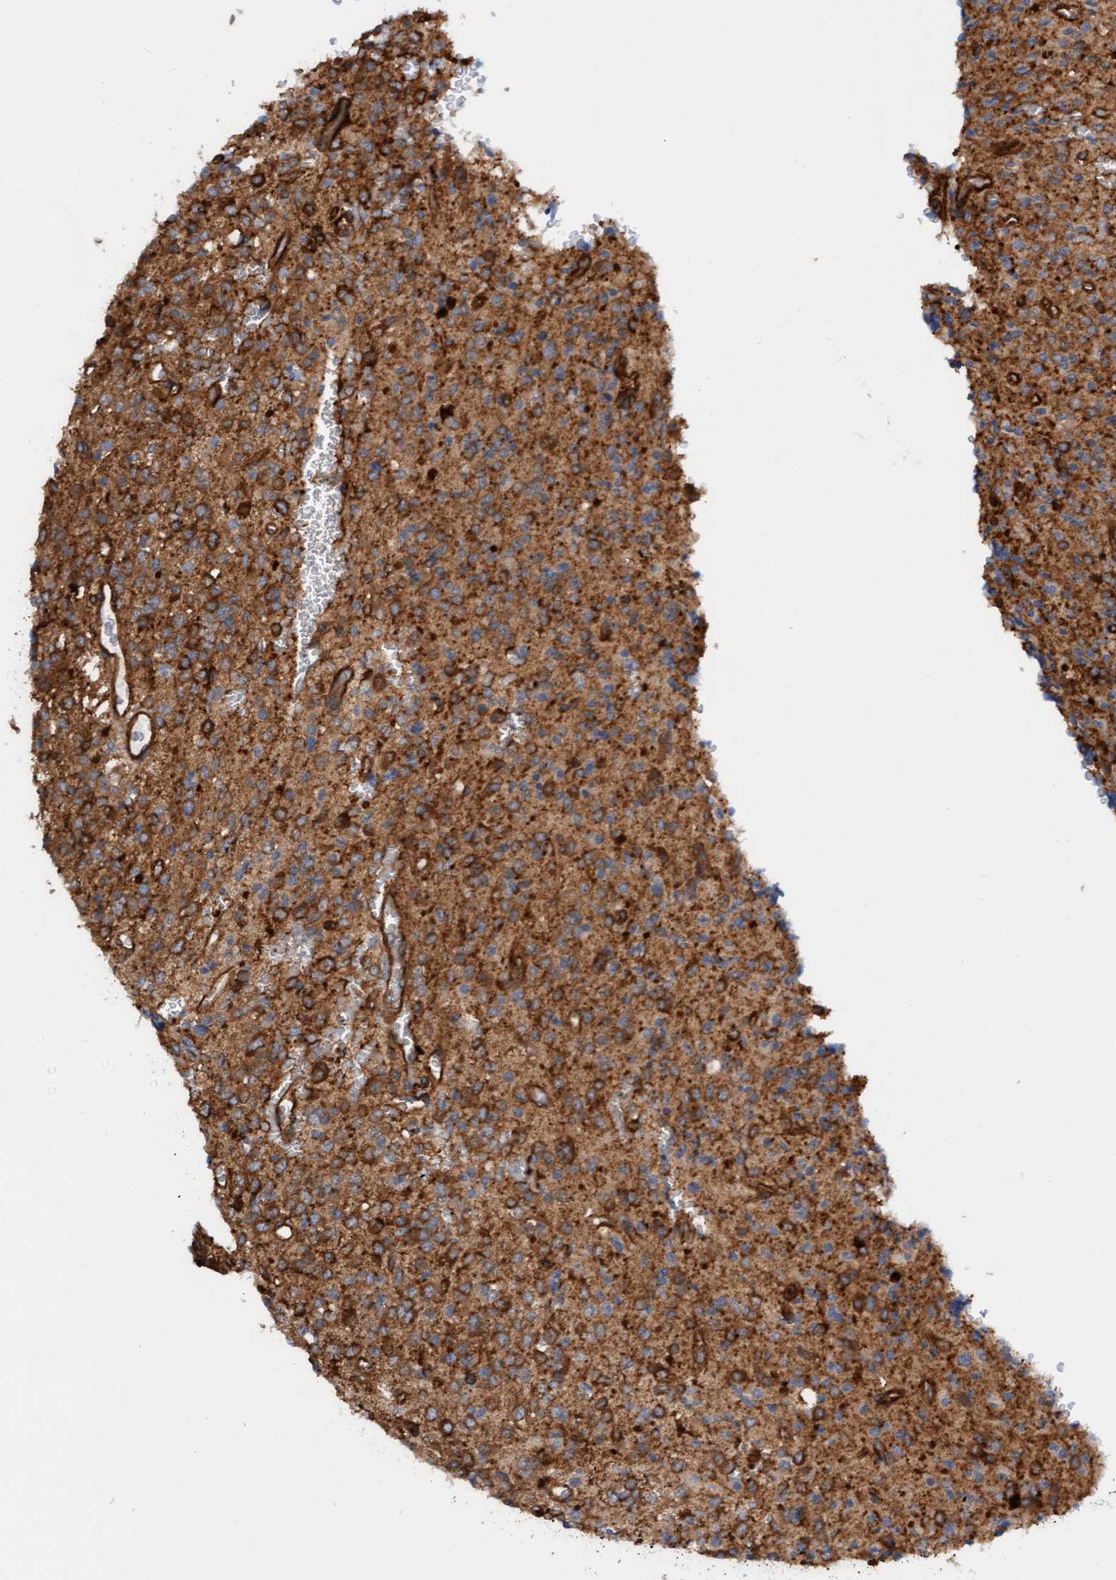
{"staining": {"intensity": "moderate", "quantity": ">75%", "location": "cytoplasmic/membranous"}, "tissue": "glioma", "cell_type": "Tumor cells", "image_type": "cancer", "snomed": [{"axis": "morphology", "description": "Glioma, malignant, High grade"}, {"axis": "topography", "description": "Brain"}], "caption": "Protein expression analysis of human malignant glioma (high-grade) reveals moderate cytoplasmic/membranous positivity in approximately >75% of tumor cells. (DAB IHC, brown staining for protein, blue staining for nuclei).", "gene": "FMNL3", "patient": {"sex": "male", "age": 34}}